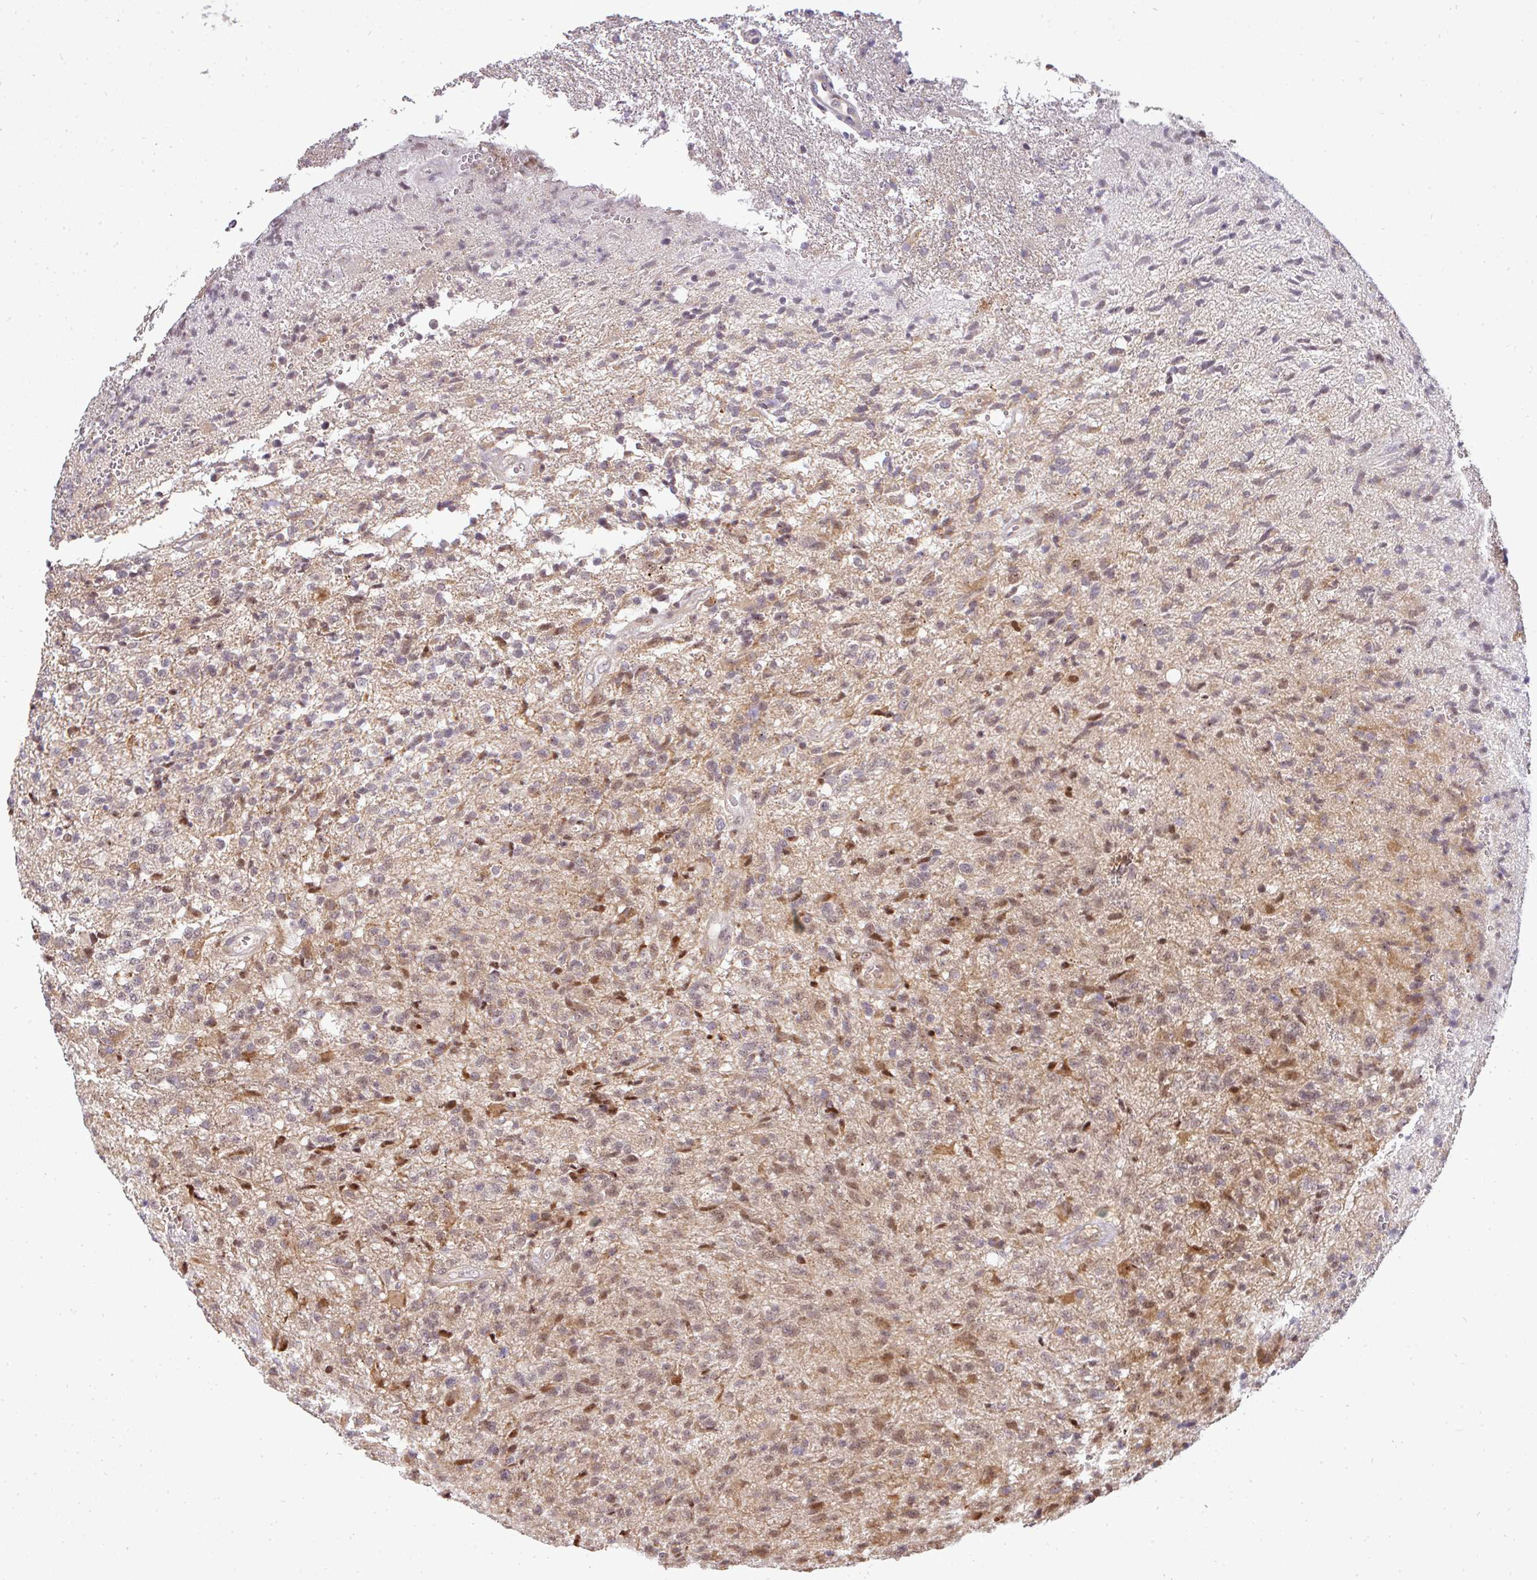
{"staining": {"intensity": "weak", "quantity": "<25%", "location": "nuclear"}, "tissue": "glioma", "cell_type": "Tumor cells", "image_type": "cancer", "snomed": [{"axis": "morphology", "description": "Glioma, malignant, High grade"}, {"axis": "topography", "description": "Brain"}], "caption": "Immunohistochemical staining of glioma displays no significant staining in tumor cells.", "gene": "PATZ1", "patient": {"sex": "male", "age": 56}}